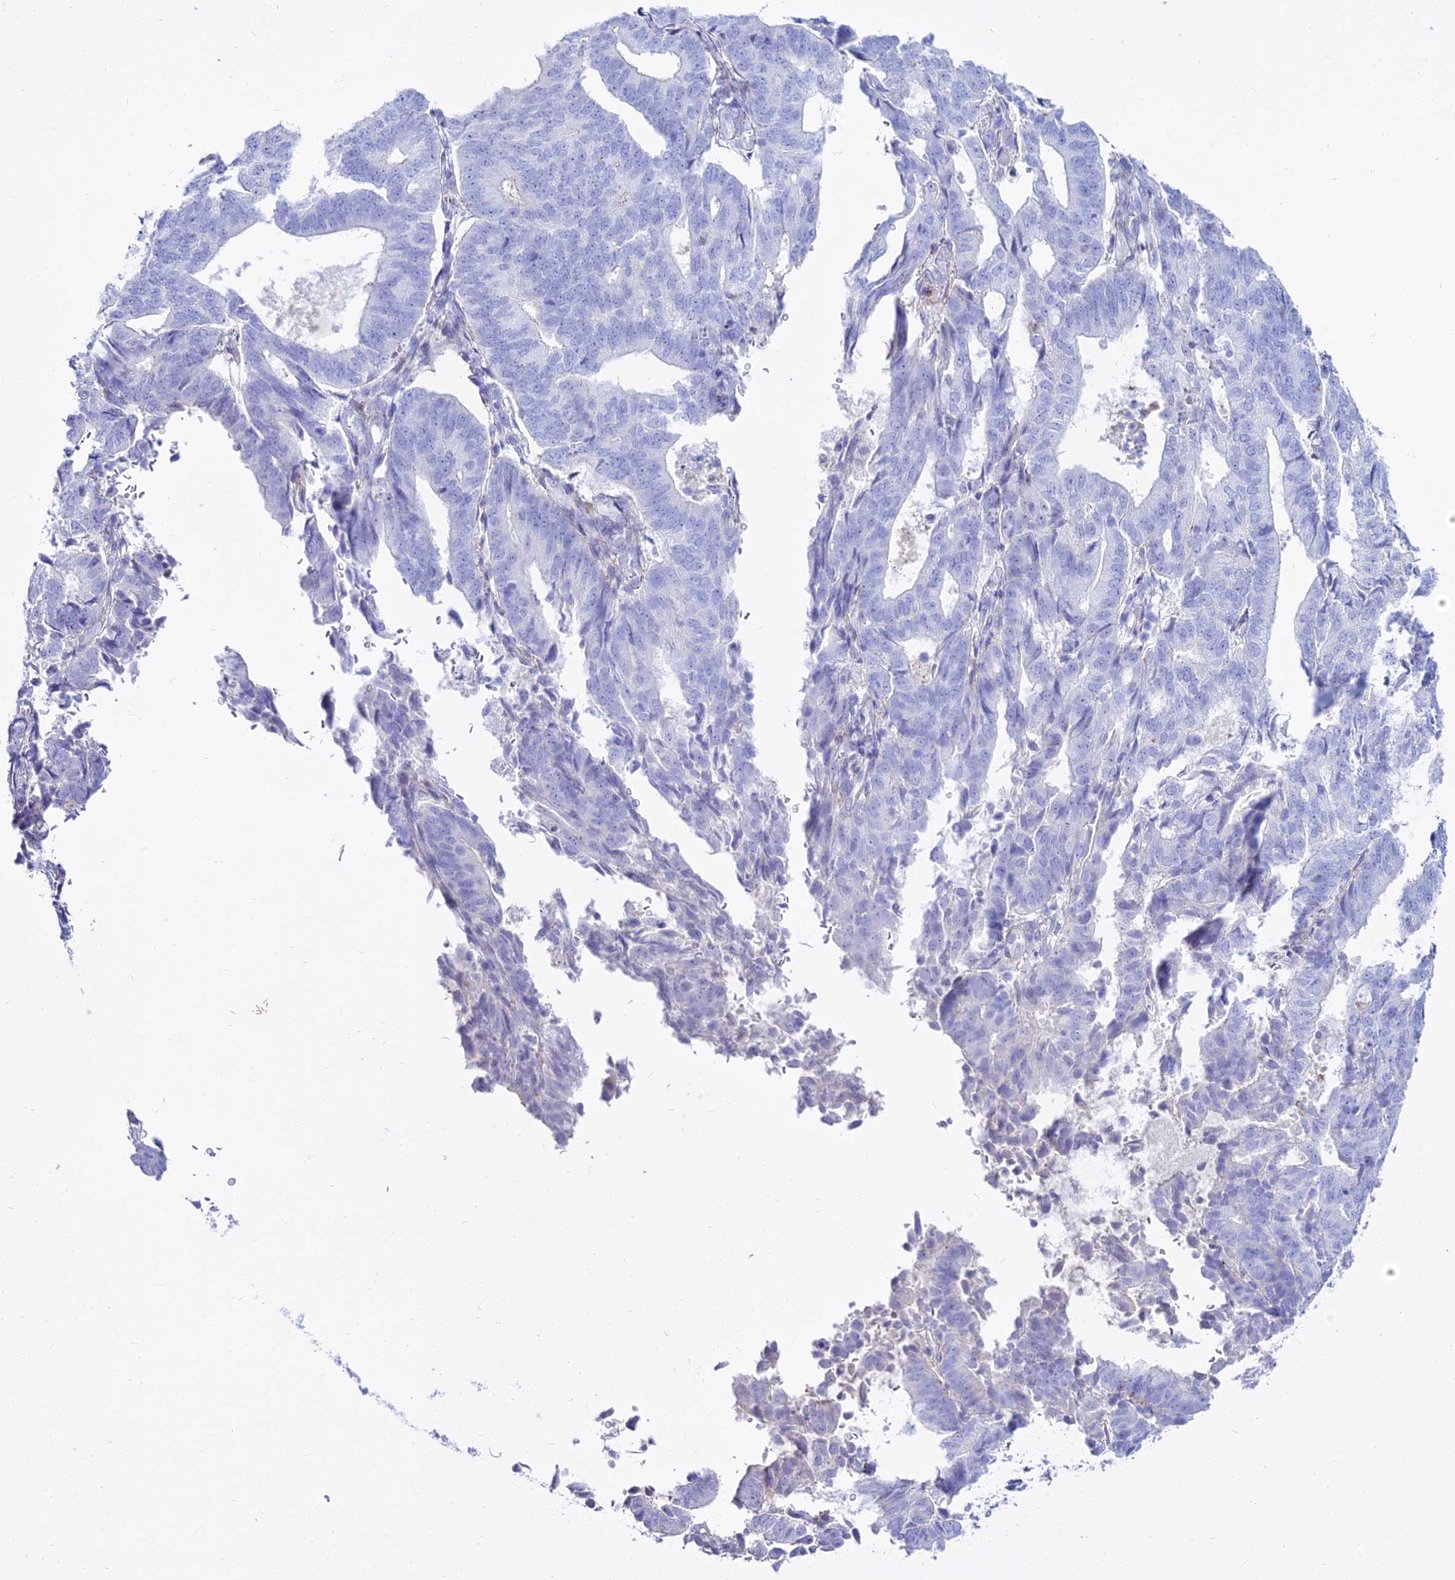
{"staining": {"intensity": "negative", "quantity": "none", "location": "none"}, "tissue": "endometrial cancer", "cell_type": "Tumor cells", "image_type": "cancer", "snomed": [{"axis": "morphology", "description": "Adenocarcinoma, NOS"}, {"axis": "topography", "description": "Endometrium"}], "caption": "This is a image of immunohistochemistry staining of adenocarcinoma (endometrial), which shows no positivity in tumor cells.", "gene": "DLX1", "patient": {"sex": "female", "age": 70}}